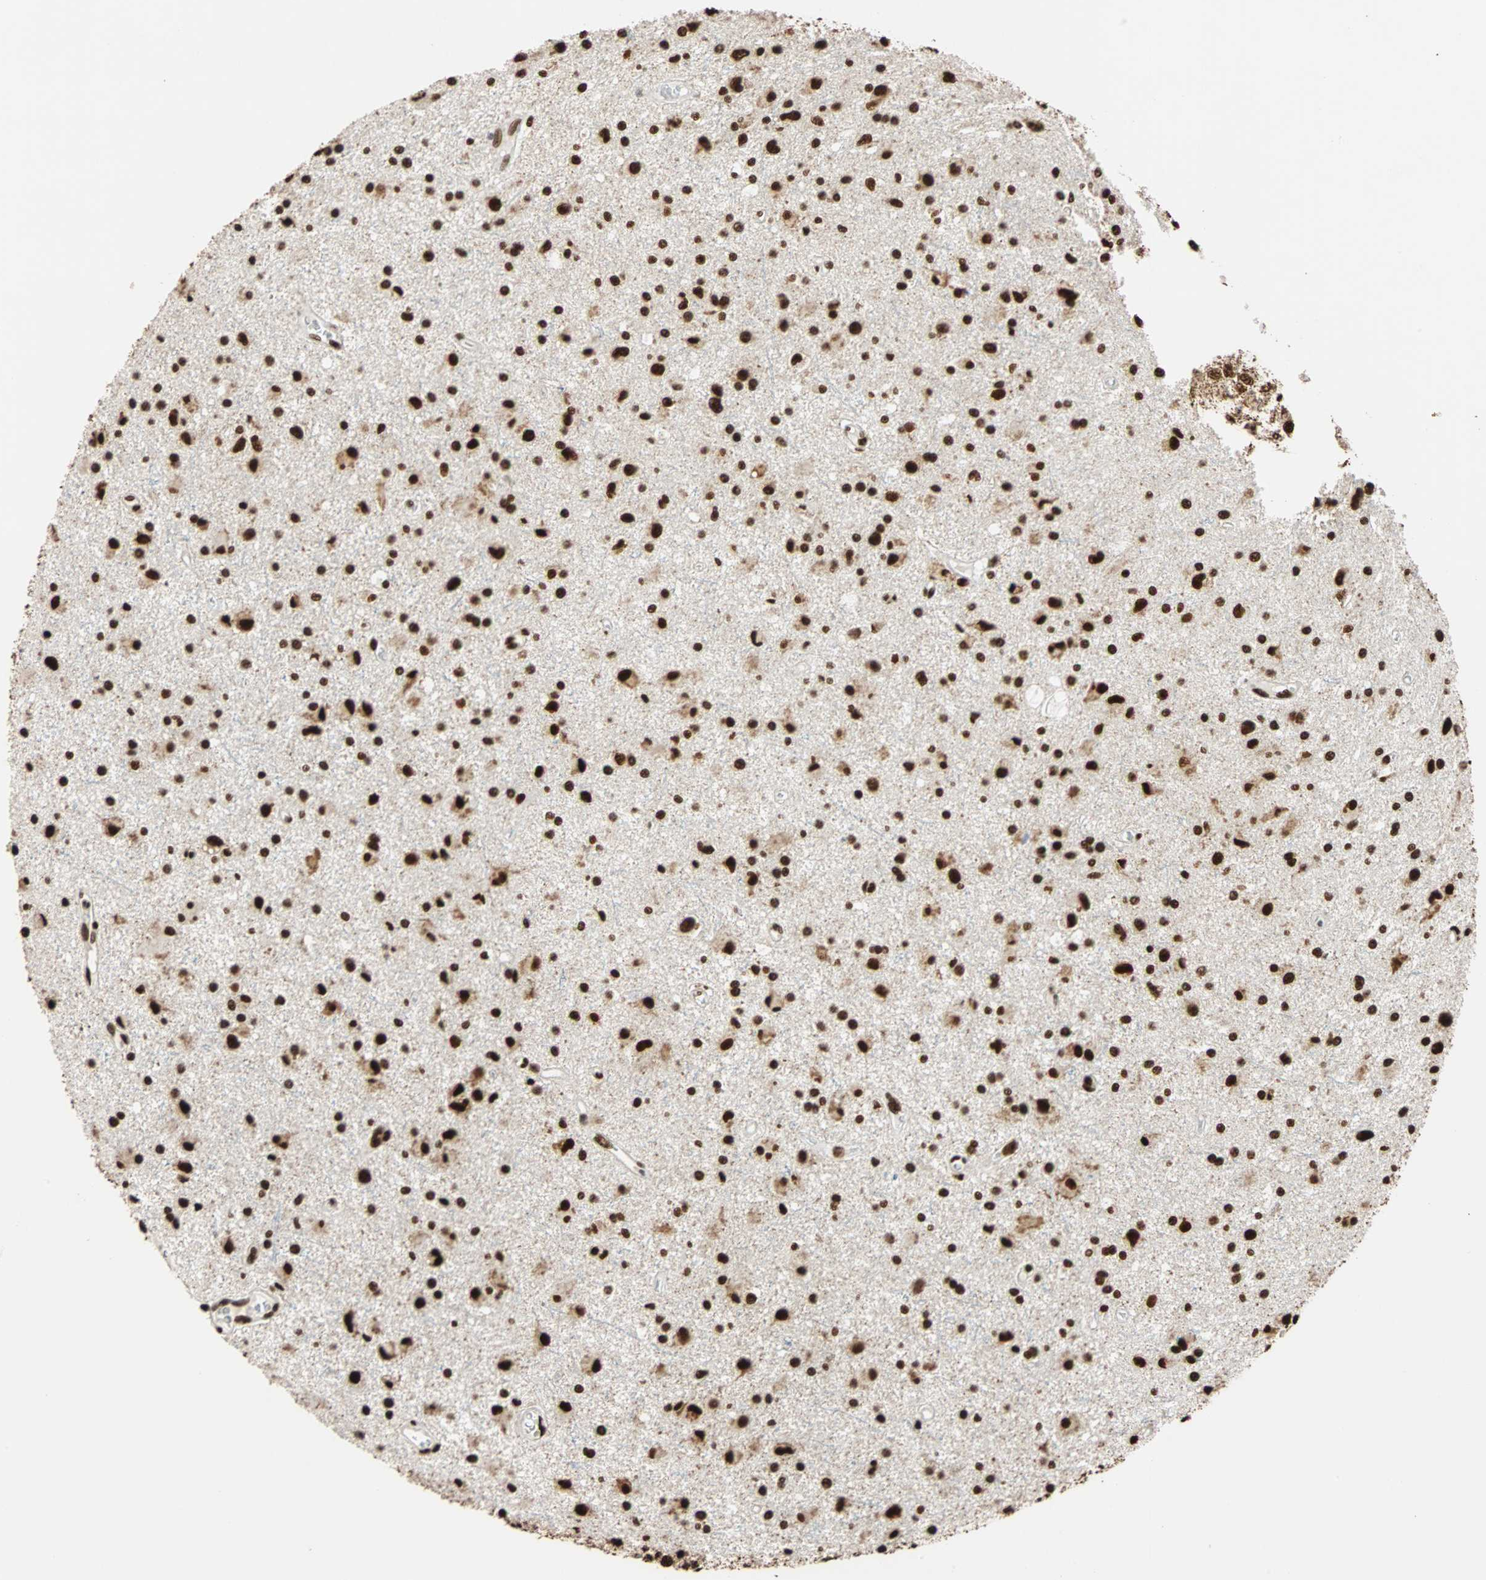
{"staining": {"intensity": "strong", "quantity": ">75%", "location": "nuclear"}, "tissue": "glioma", "cell_type": "Tumor cells", "image_type": "cancer", "snomed": [{"axis": "morphology", "description": "Glioma, malignant, Low grade"}, {"axis": "topography", "description": "Brain"}], "caption": "High-magnification brightfield microscopy of glioma stained with DAB (3,3'-diaminobenzidine) (brown) and counterstained with hematoxylin (blue). tumor cells exhibit strong nuclear expression is present in about>75% of cells.", "gene": "ILF2", "patient": {"sex": "male", "age": 58}}